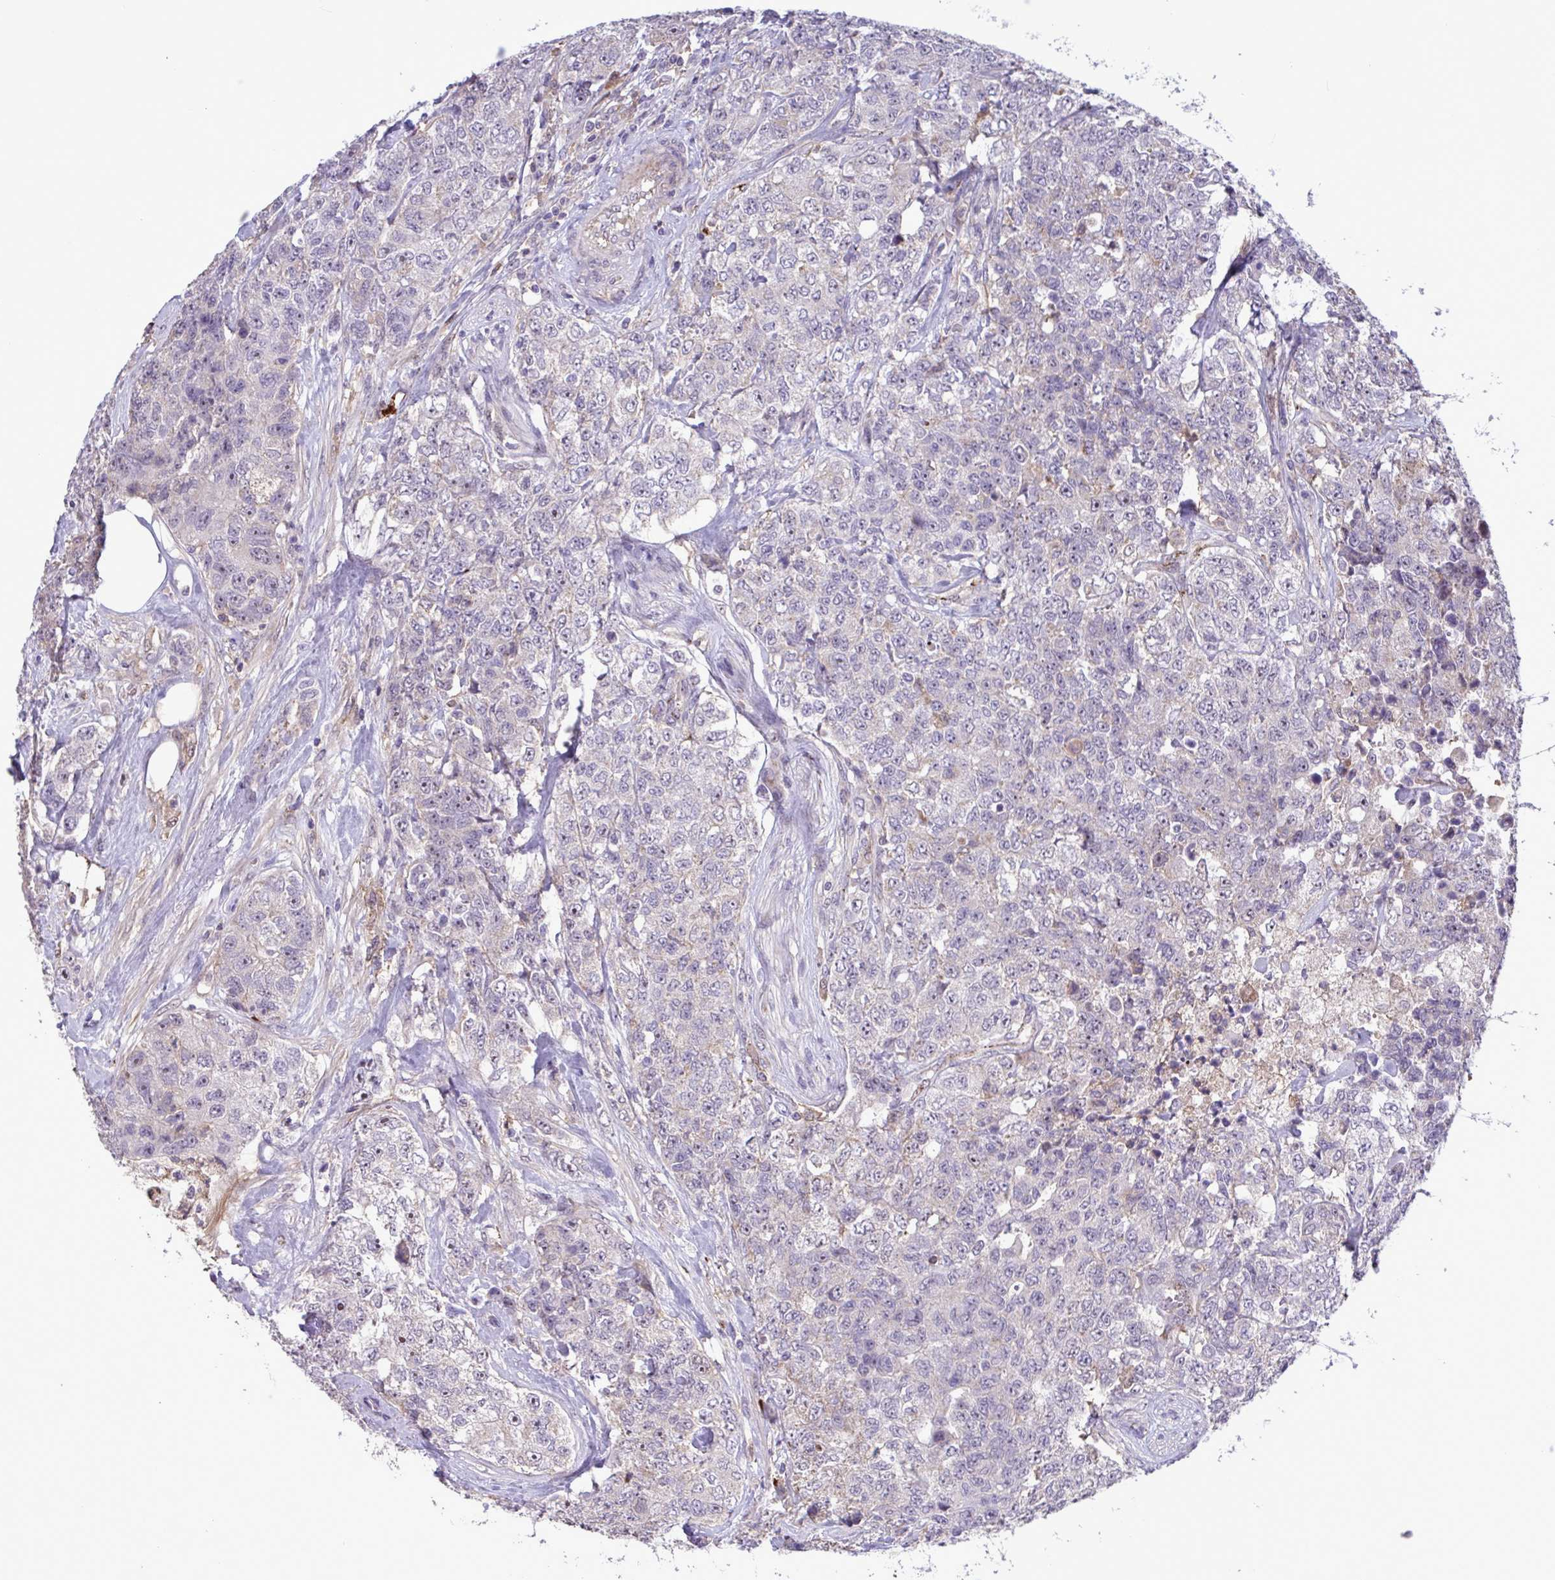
{"staining": {"intensity": "weak", "quantity": "25%-75%", "location": "nuclear"}, "tissue": "urothelial cancer", "cell_type": "Tumor cells", "image_type": "cancer", "snomed": [{"axis": "morphology", "description": "Urothelial carcinoma, High grade"}, {"axis": "topography", "description": "Urinary bladder"}], "caption": "Weak nuclear positivity is identified in approximately 25%-75% of tumor cells in high-grade urothelial carcinoma.", "gene": "CD101", "patient": {"sex": "female", "age": 78}}